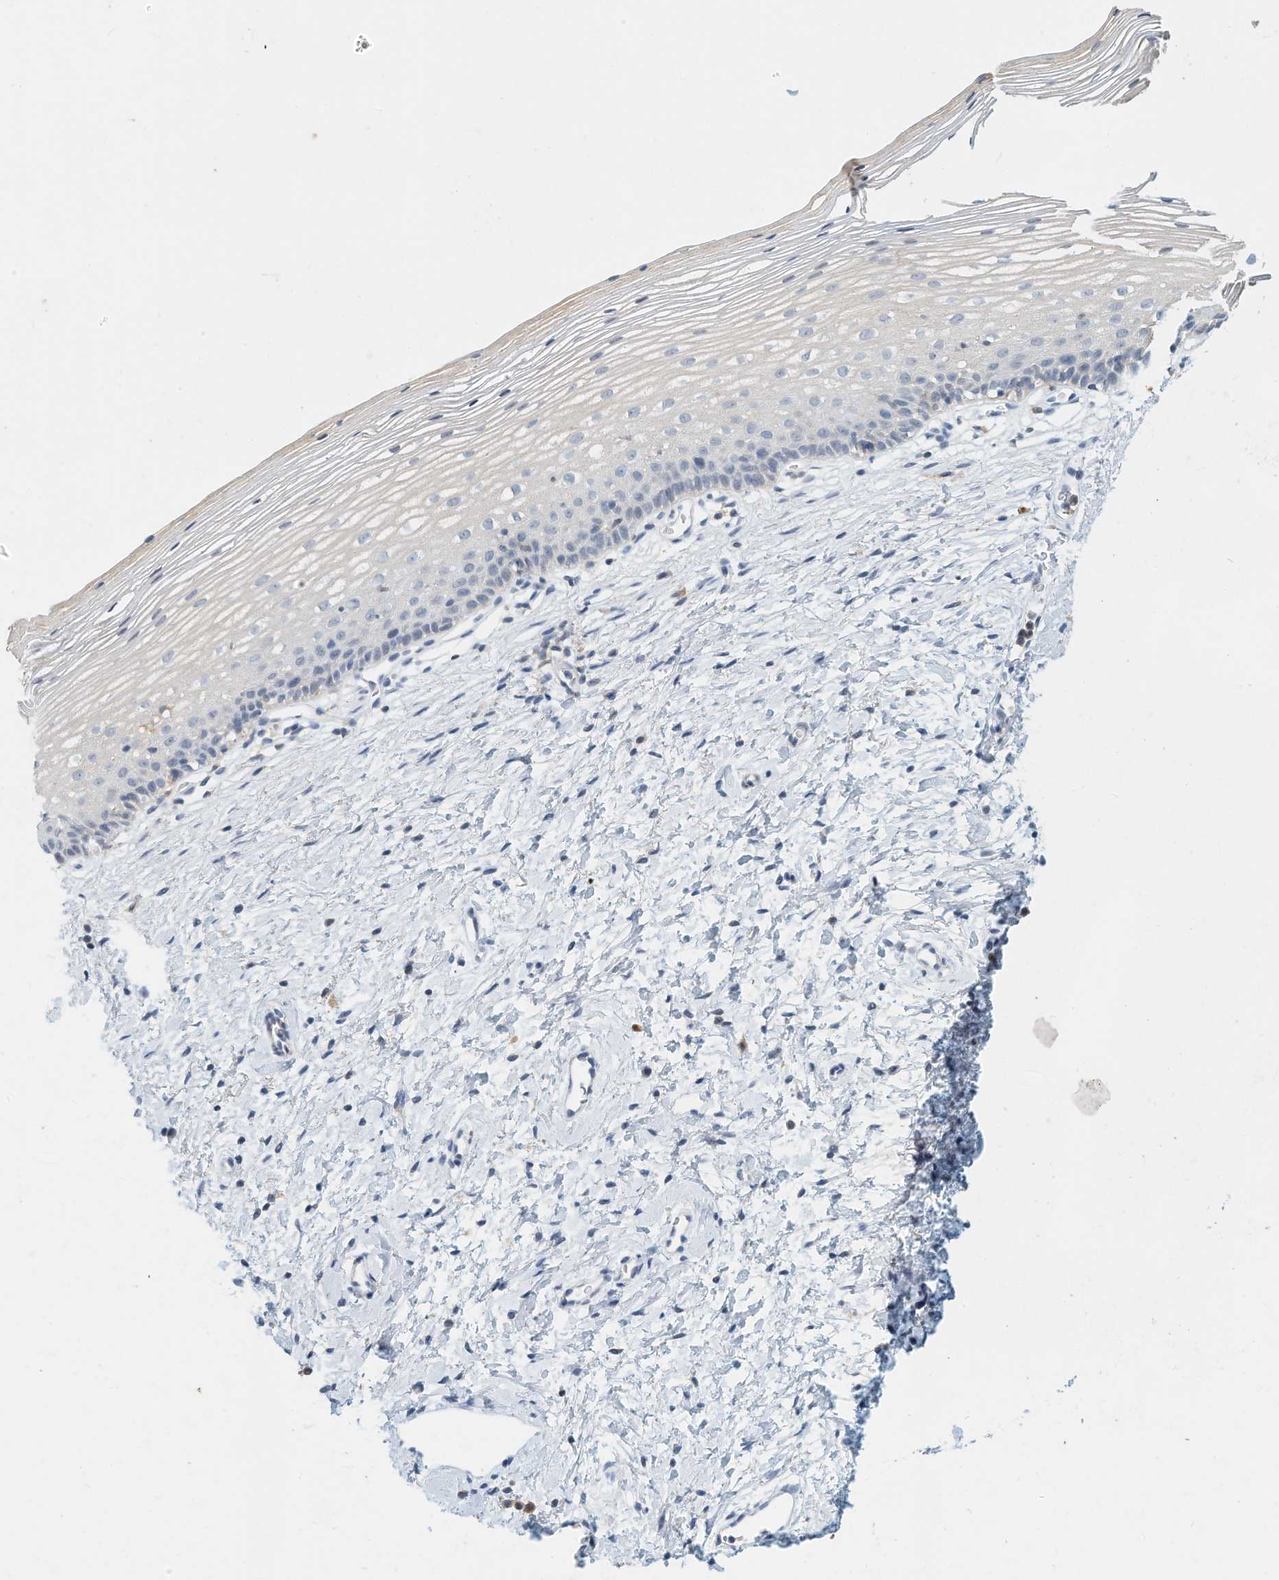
{"staining": {"intensity": "negative", "quantity": "none", "location": "none"}, "tissue": "cervix", "cell_type": "Glandular cells", "image_type": "normal", "snomed": [{"axis": "morphology", "description": "Normal tissue, NOS"}, {"axis": "topography", "description": "Cervix"}], "caption": "Glandular cells are negative for brown protein staining in benign cervix. (Stains: DAB (3,3'-diaminobenzidine) IHC with hematoxylin counter stain, Microscopy: brightfield microscopy at high magnification).", "gene": "MICAL1", "patient": {"sex": "female", "age": 72}}